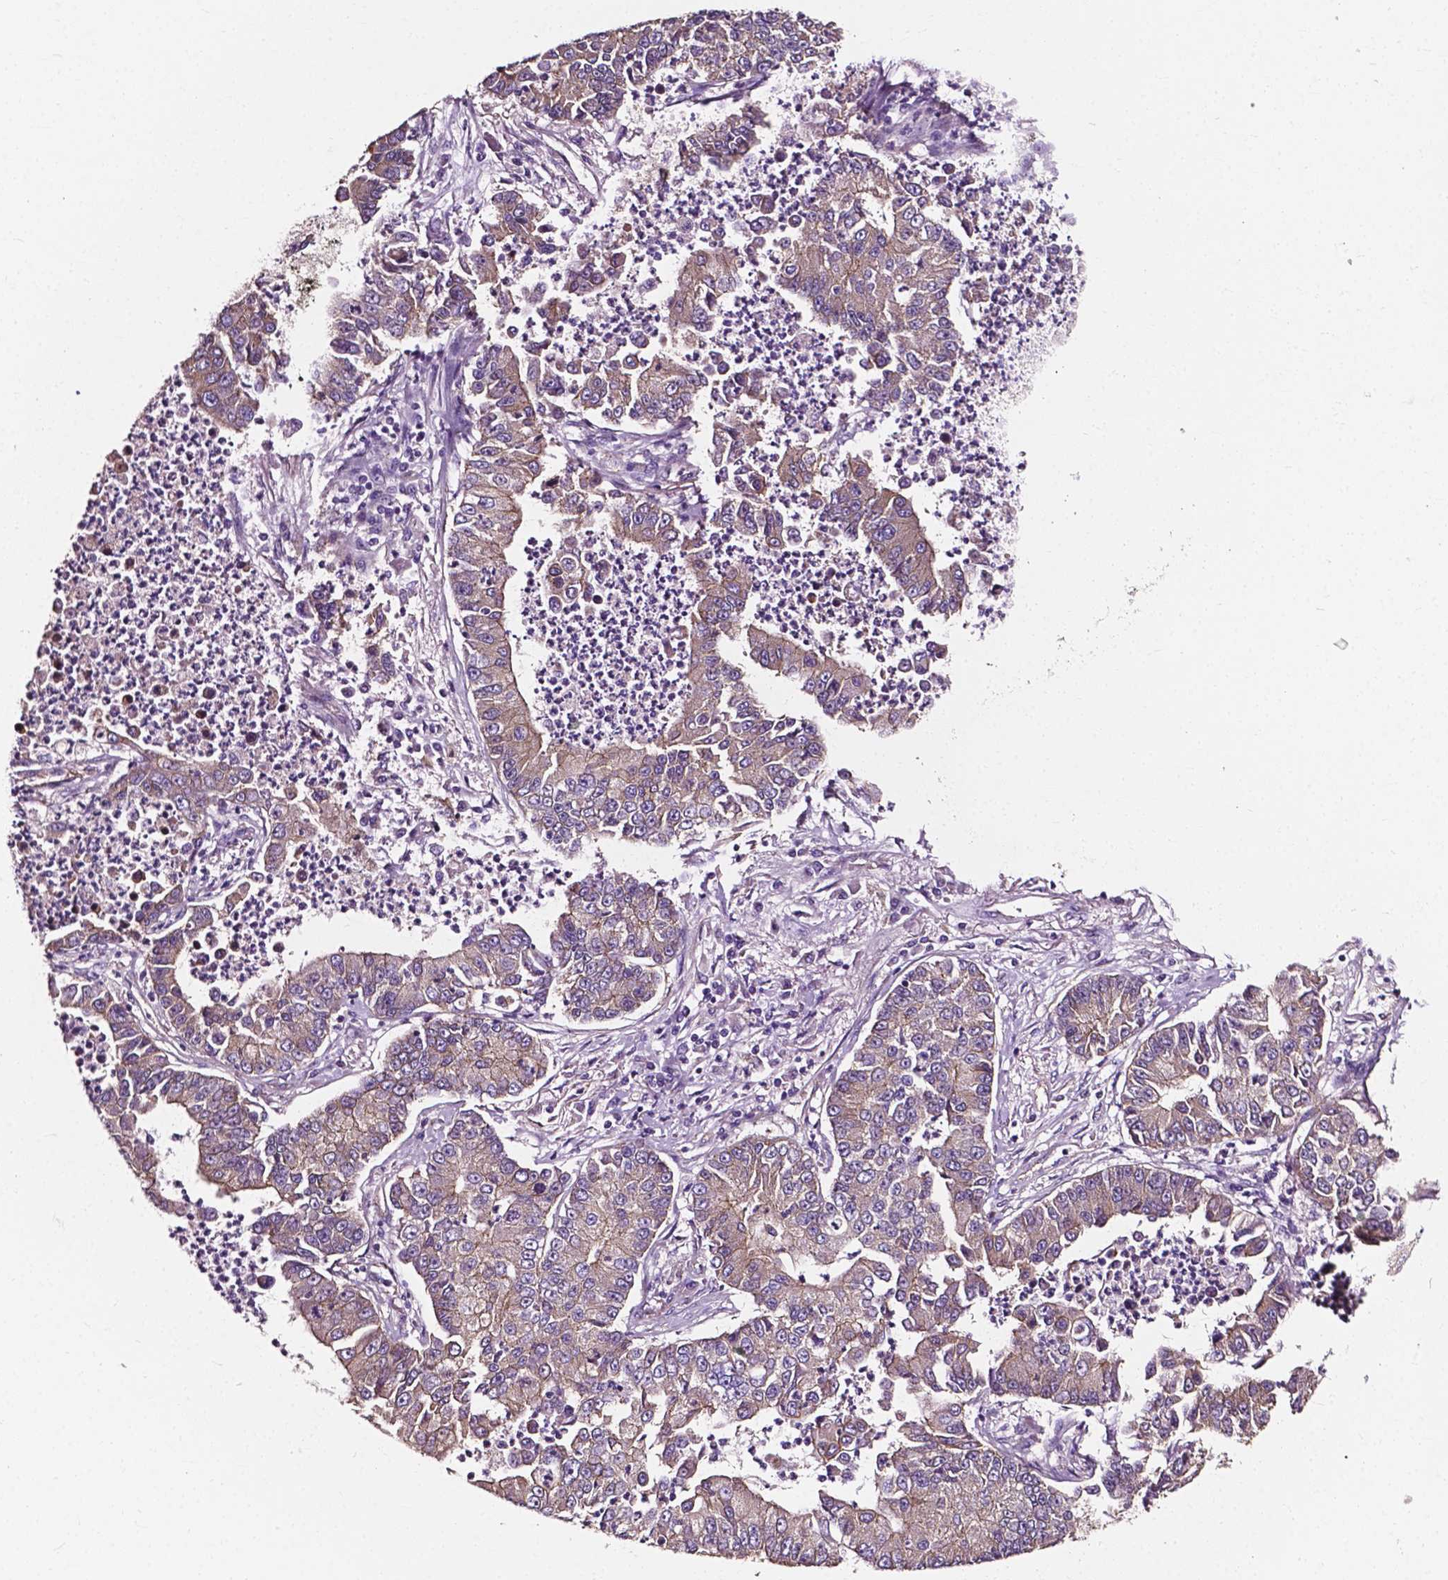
{"staining": {"intensity": "weak", "quantity": "25%-75%", "location": "cytoplasmic/membranous"}, "tissue": "lung cancer", "cell_type": "Tumor cells", "image_type": "cancer", "snomed": [{"axis": "morphology", "description": "Adenocarcinoma, NOS"}, {"axis": "topography", "description": "Lung"}], "caption": "Tumor cells display low levels of weak cytoplasmic/membranous positivity in about 25%-75% of cells in human lung cancer (adenocarcinoma). The protein of interest is stained brown, and the nuclei are stained in blue (DAB (3,3'-diaminobenzidine) IHC with brightfield microscopy, high magnification).", "gene": "ATG16L1", "patient": {"sex": "female", "age": 57}}